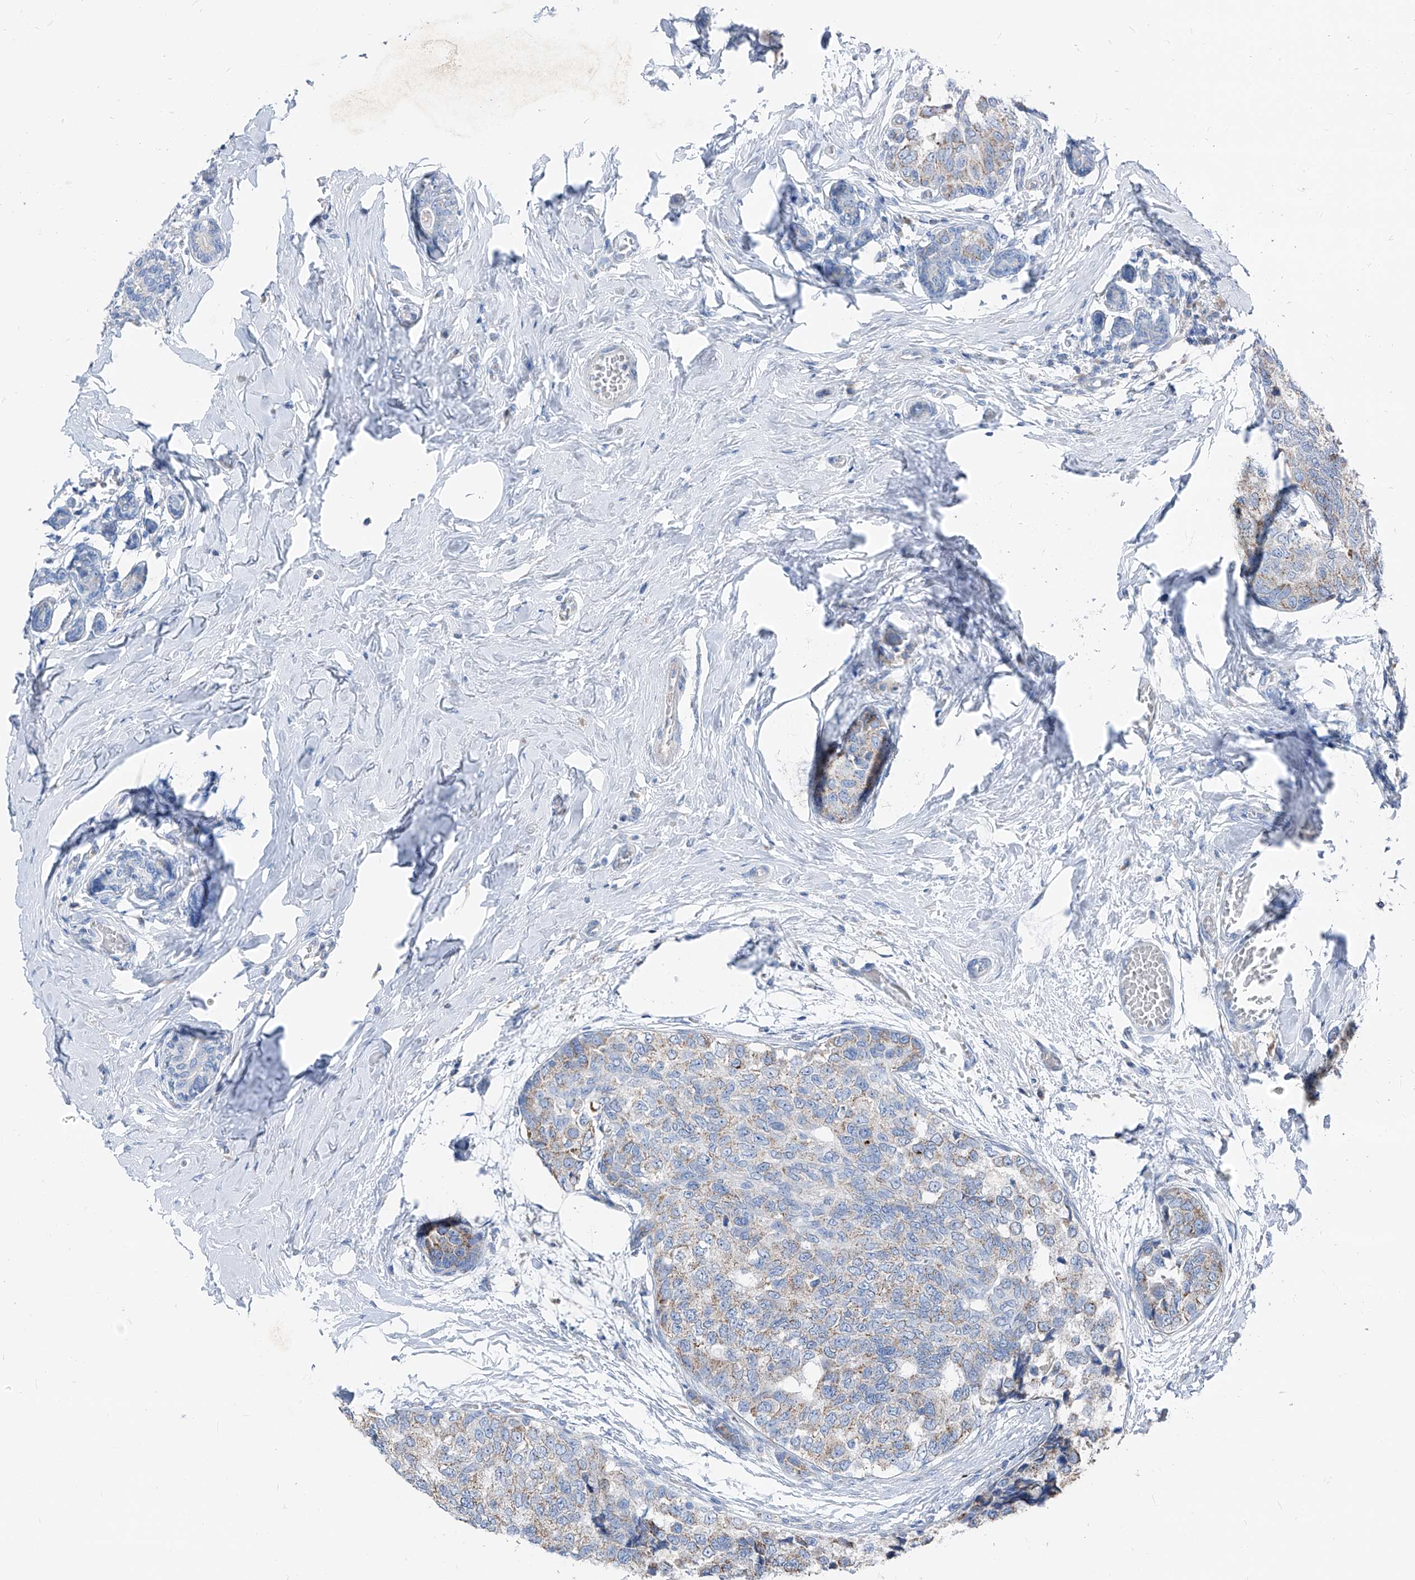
{"staining": {"intensity": "weak", "quantity": "25%-75%", "location": "cytoplasmic/membranous"}, "tissue": "breast cancer", "cell_type": "Tumor cells", "image_type": "cancer", "snomed": [{"axis": "morphology", "description": "Normal tissue, NOS"}, {"axis": "morphology", "description": "Duct carcinoma"}, {"axis": "topography", "description": "Breast"}], "caption": "Weak cytoplasmic/membranous protein expression is present in approximately 25%-75% of tumor cells in breast cancer (infiltrating ductal carcinoma).", "gene": "AGPS", "patient": {"sex": "female", "age": 43}}